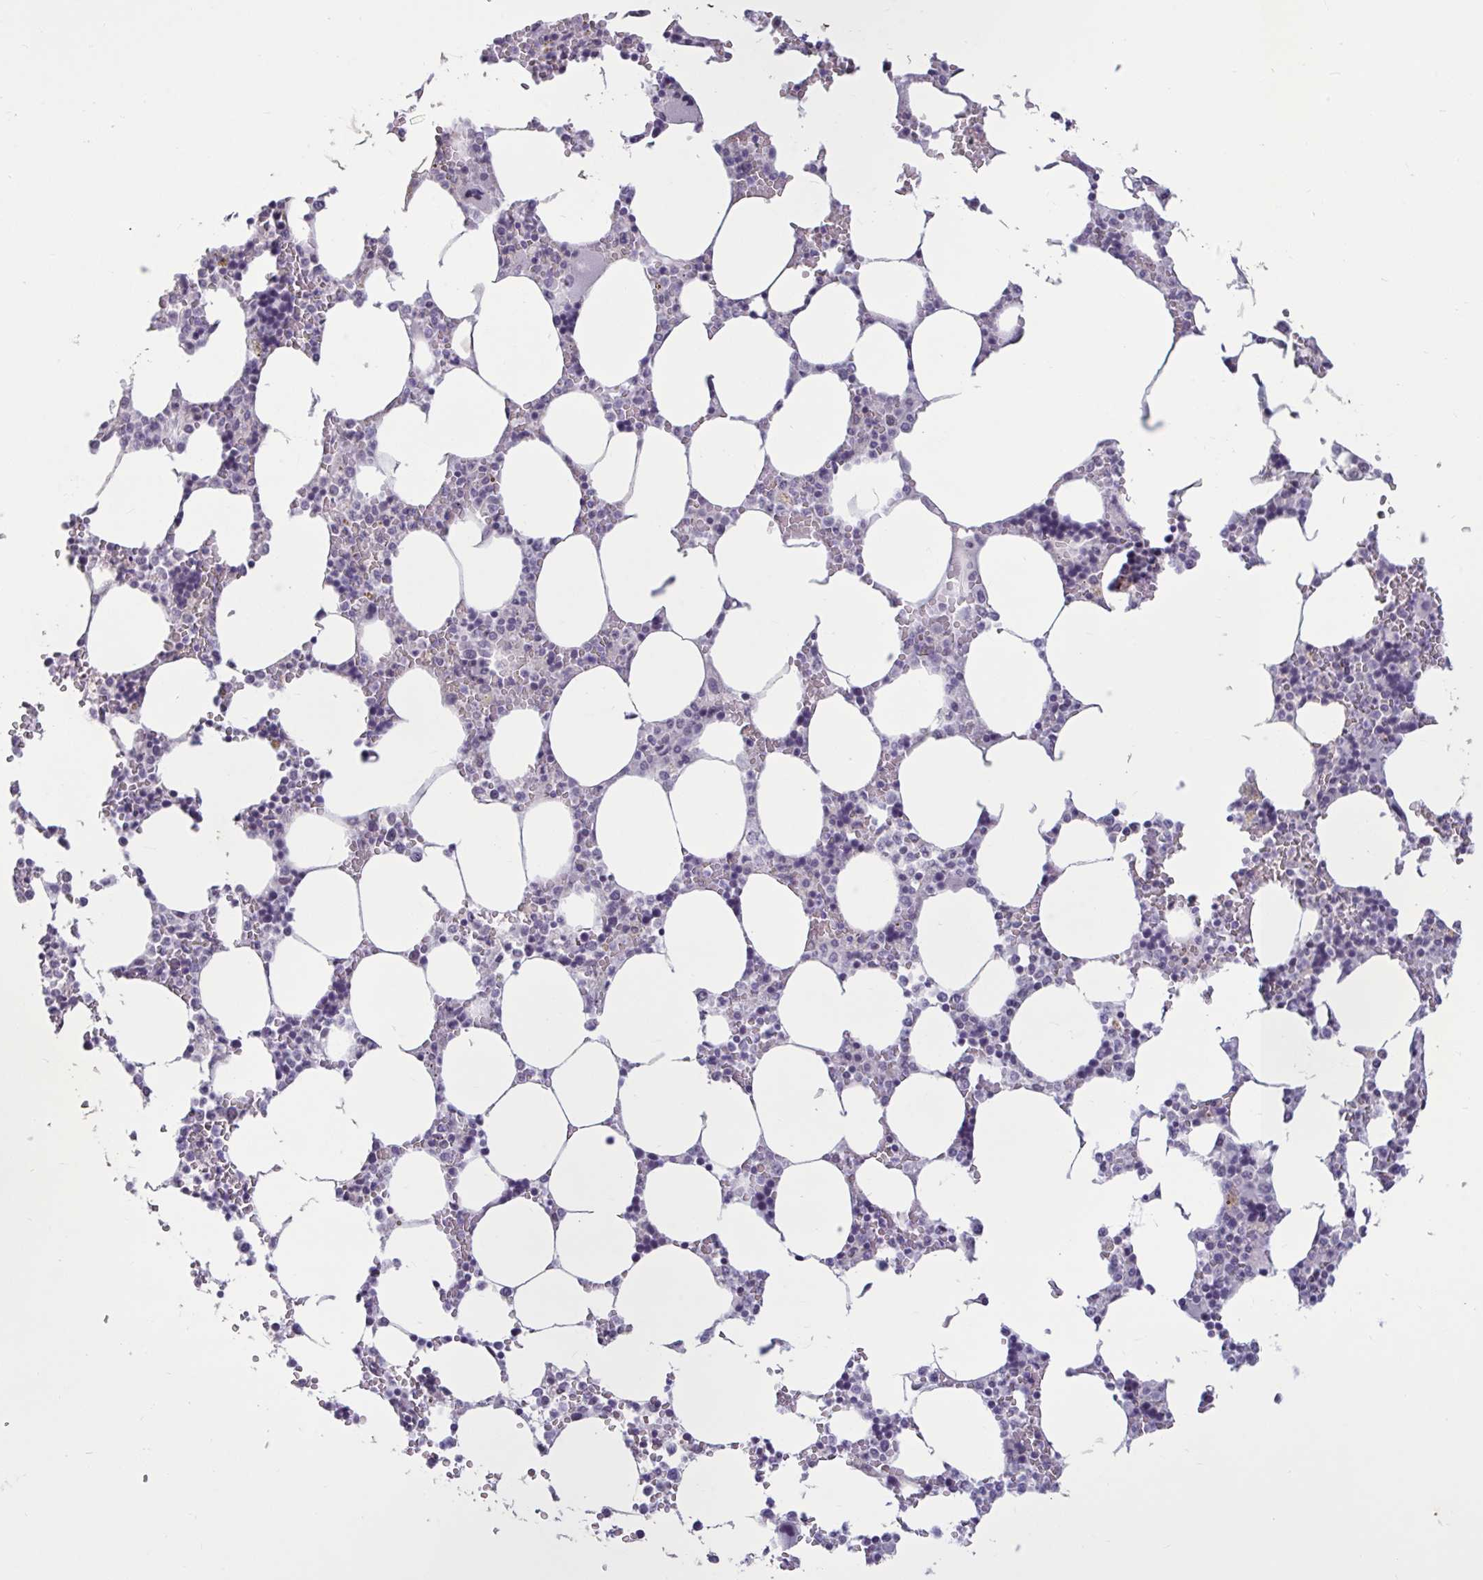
{"staining": {"intensity": "negative", "quantity": "none", "location": "none"}, "tissue": "bone marrow", "cell_type": "Hematopoietic cells", "image_type": "normal", "snomed": [{"axis": "morphology", "description": "Normal tissue, NOS"}, {"axis": "topography", "description": "Bone marrow"}], "caption": "IHC image of unremarkable bone marrow: human bone marrow stained with DAB (3,3'-diaminobenzidine) displays no significant protein staining in hematopoietic cells.", "gene": "TBC1D4", "patient": {"sex": "male", "age": 64}}